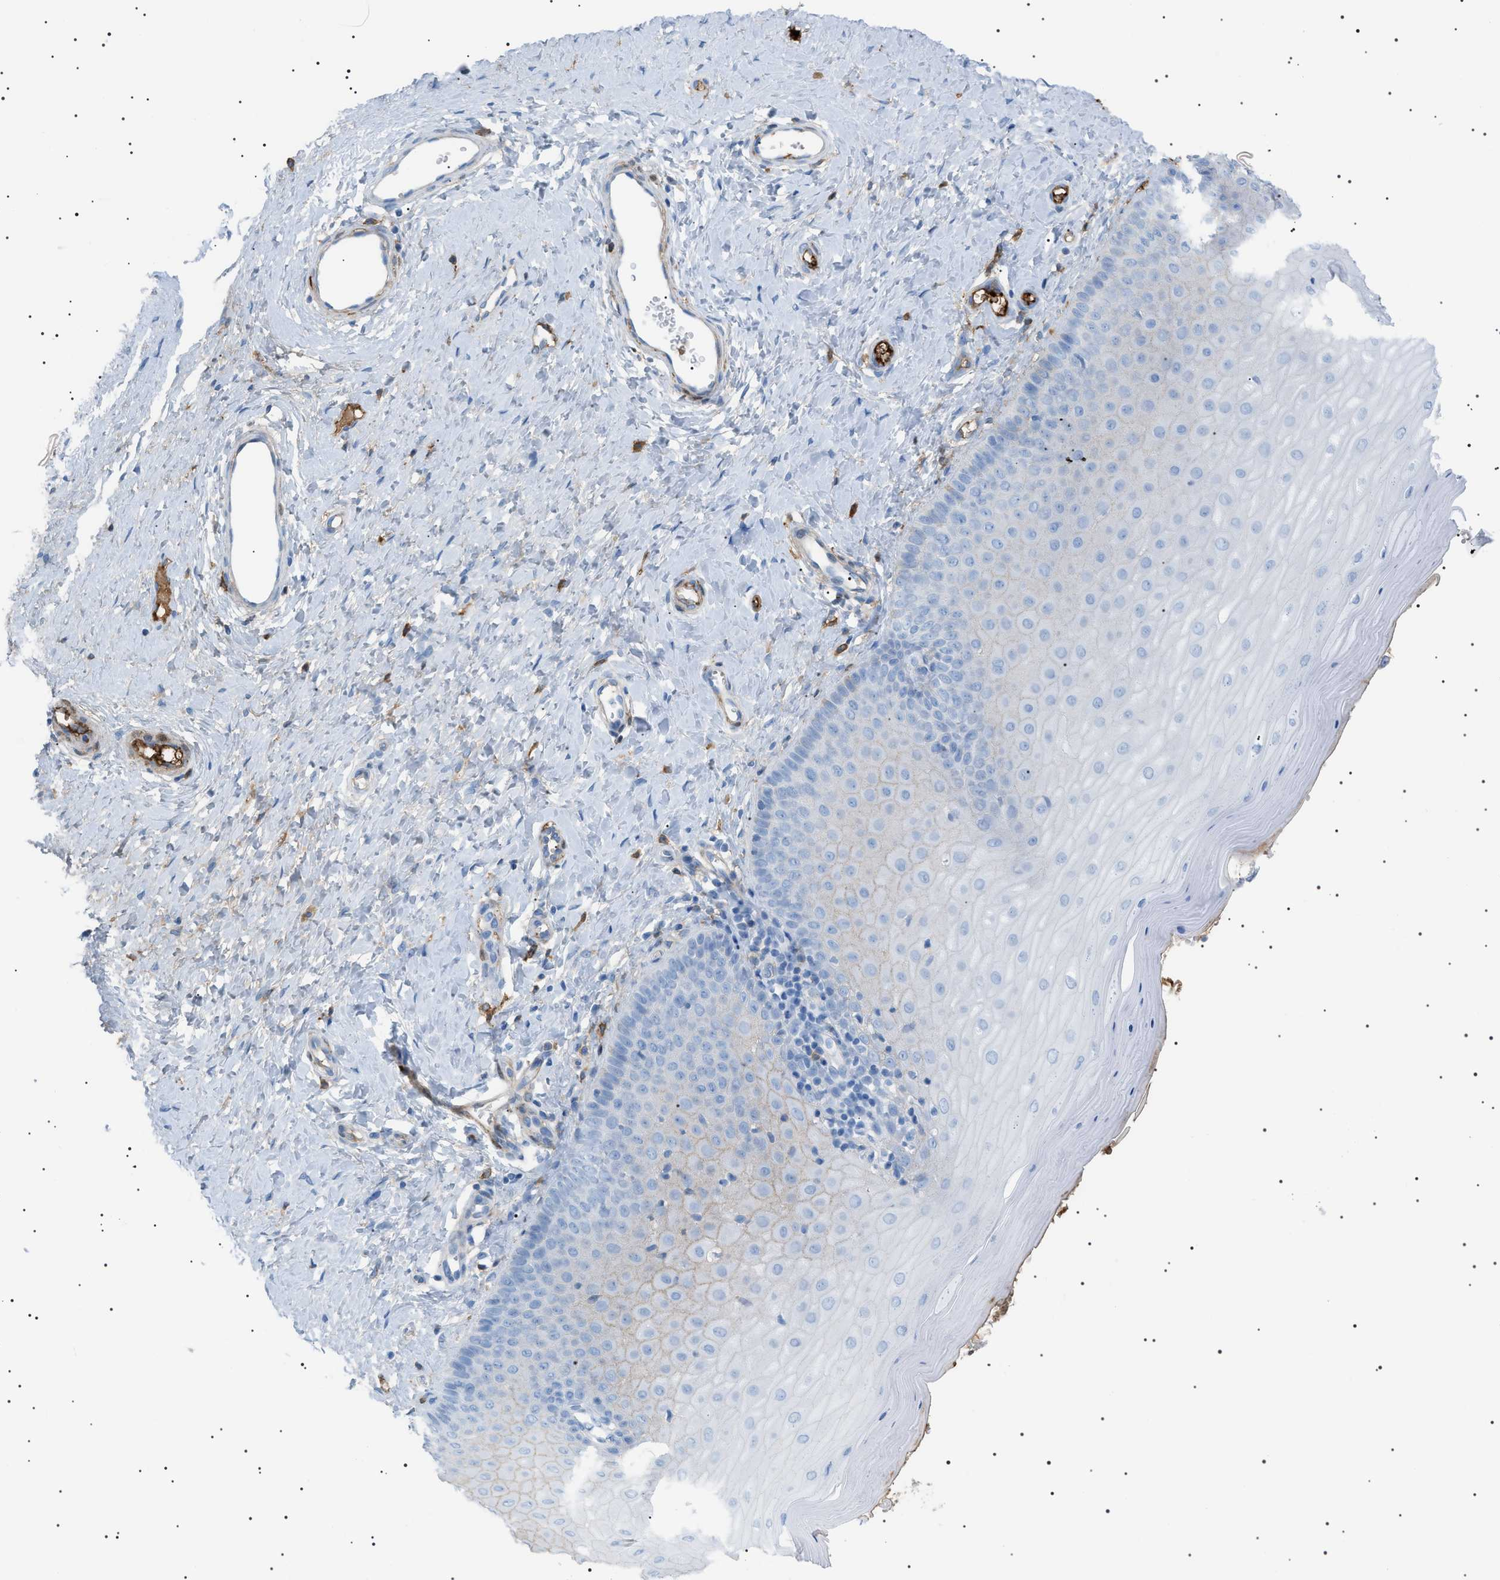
{"staining": {"intensity": "negative", "quantity": "none", "location": "none"}, "tissue": "cervix", "cell_type": "Squamous epithelial cells", "image_type": "normal", "snomed": [{"axis": "morphology", "description": "Normal tissue, NOS"}, {"axis": "topography", "description": "Cervix"}], "caption": "Immunohistochemistry photomicrograph of unremarkable cervix: cervix stained with DAB (3,3'-diaminobenzidine) reveals no significant protein expression in squamous epithelial cells. (DAB IHC with hematoxylin counter stain).", "gene": "LPA", "patient": {"sex": "female", "age": 55}}